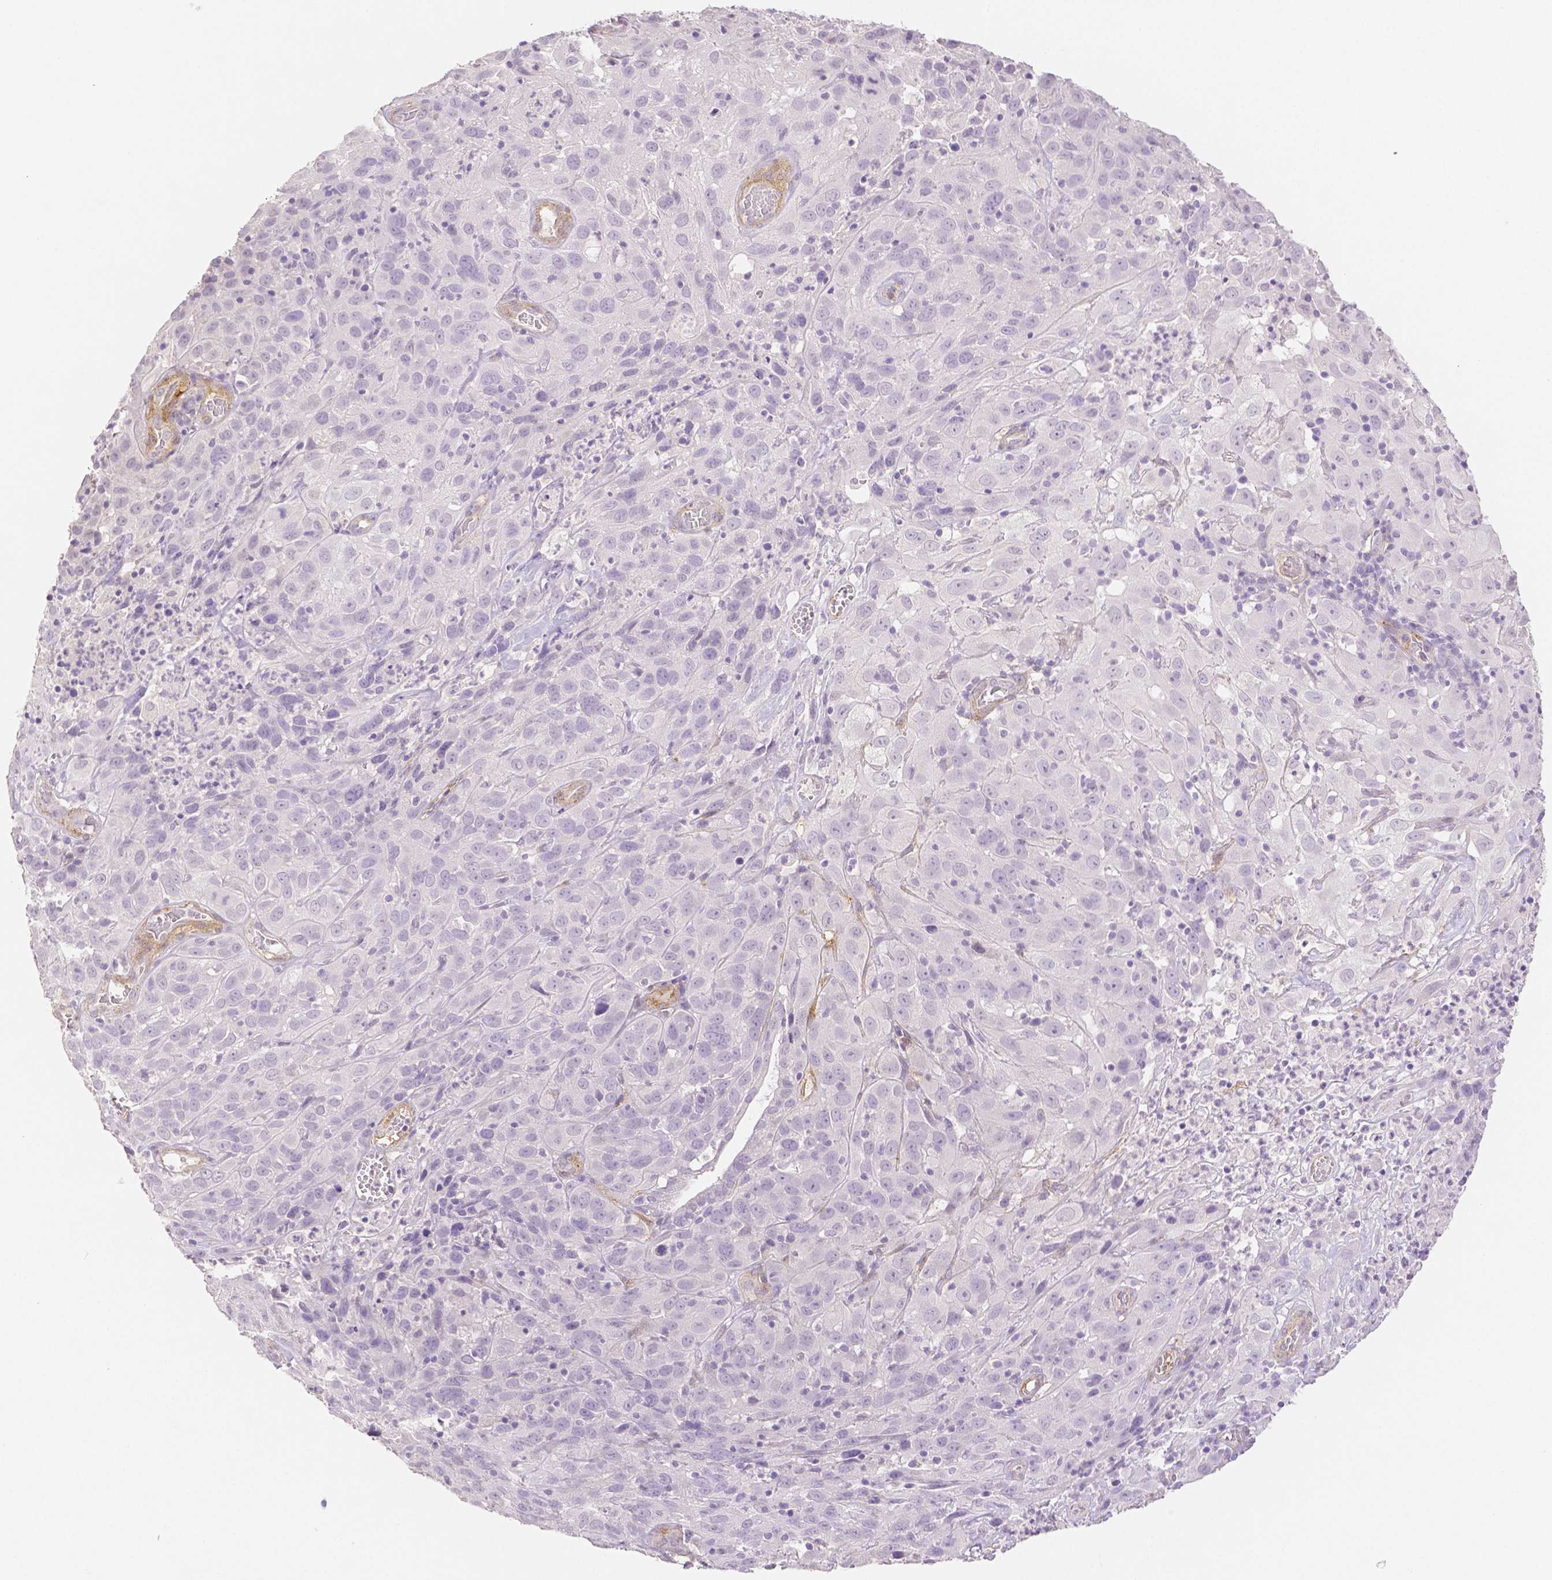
{"staining": {"intensity": "negative", "quantity": "none", "location": "none"}, "tissue": "cervical cancer", "cell_type": "Tumor cells", "image_type": "cancer", "snomed": [{"axis": "morphology", "description": "Squamous cell carcinoma, NOS"}, {"axis": "topography", "description": "Cervix"}], "caption": "This photomicrograph is of cervical cancer (squamous cell carcinoma) stained with IHC to label a protein in brown with the nuclei are counter-stained blue. There is no positivity in tumor cells.", "gene": "THY1", "patient": {"sex": "female", "age": 32}}